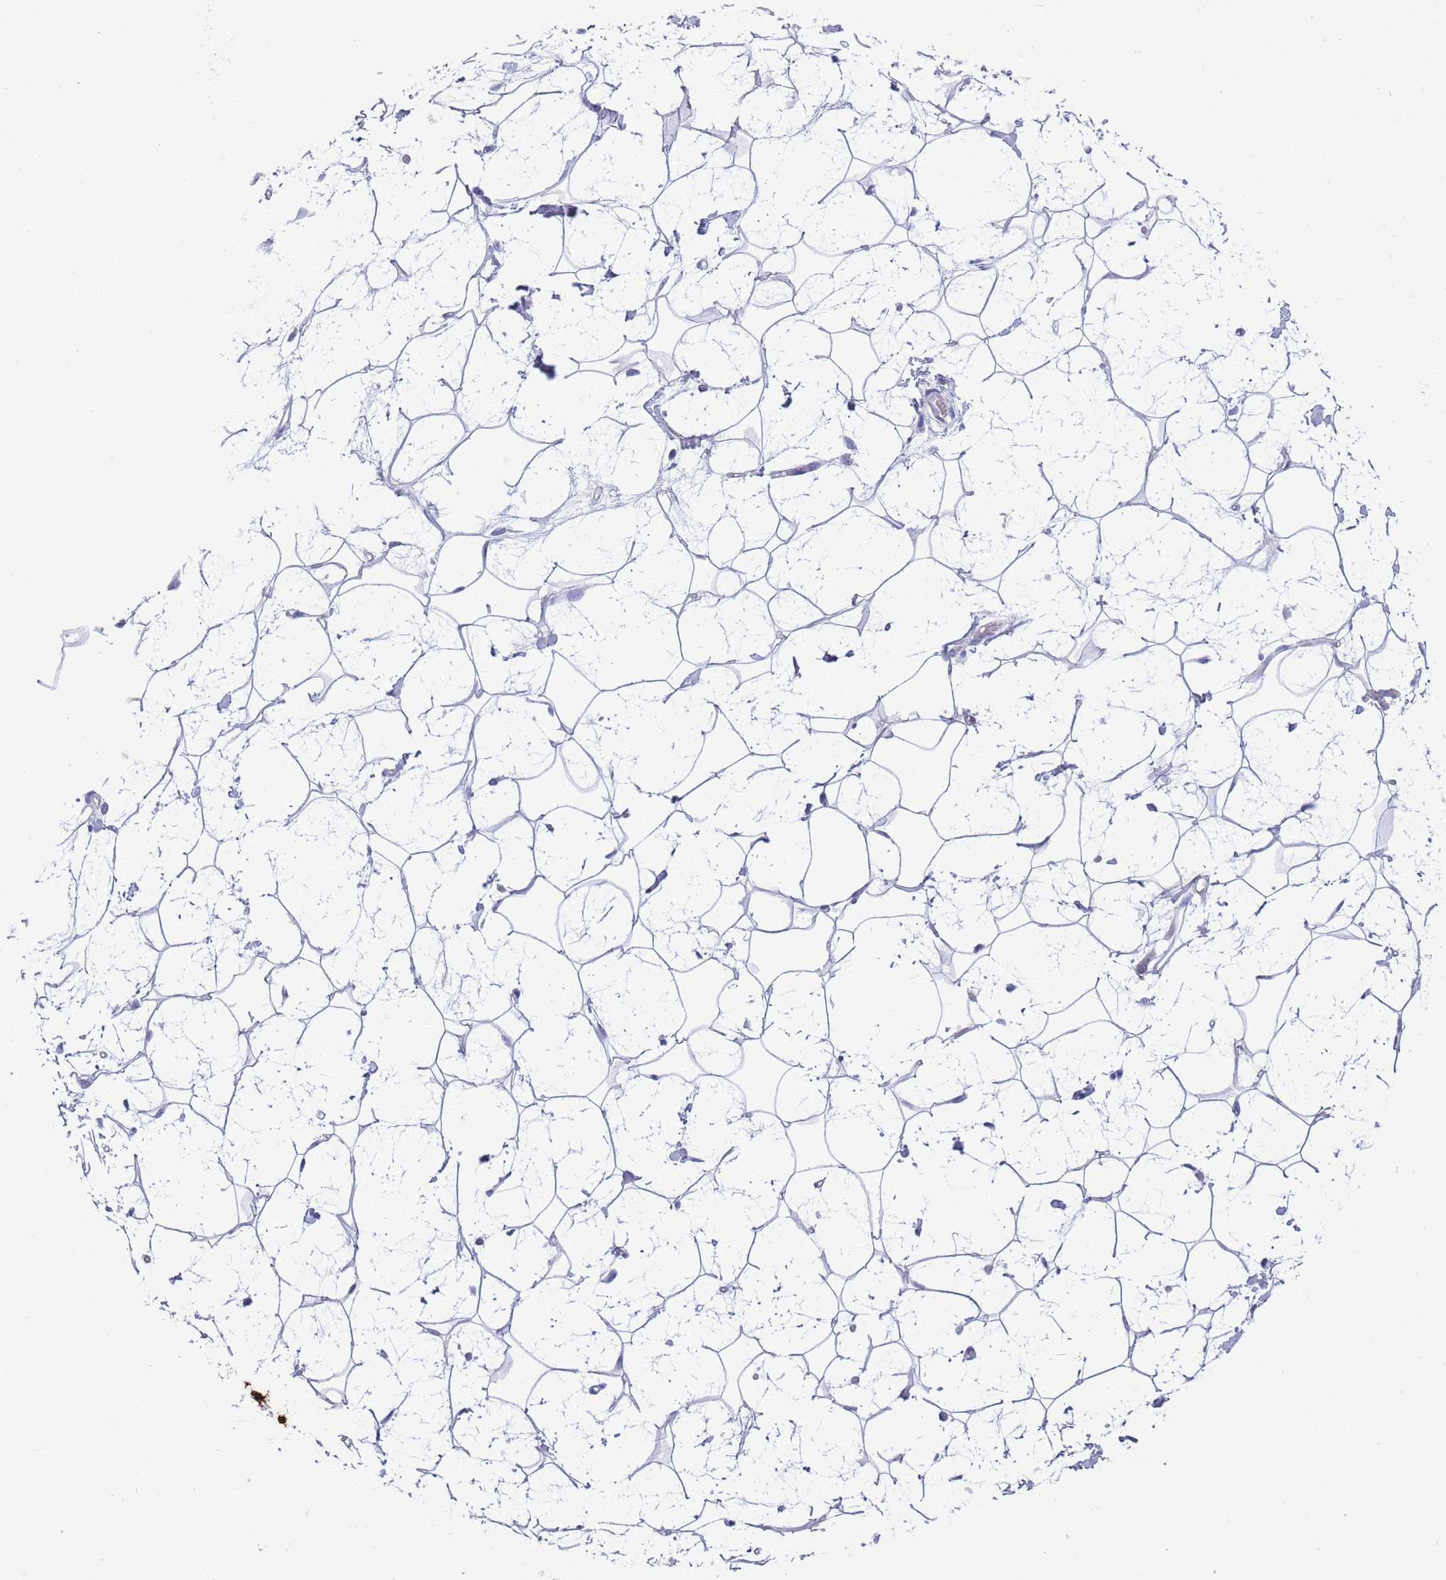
{"staining": {"intensity": "negative", "quantity": "none", "location": "none"}, "tissue": "adipose tissue", "cell_type": "Adipocytes", "image_type": "normal", "snomed": [{"axis": "morphology", "description": "Normal tissue, NOS"}, {"axis": "topography", "description": "Breast"}], "caption": "This is a micrograph of IHC staining of unremarkable adipose tissue, which shows no staining in adipocytes. (Brightfield microscopy of DAB immunohistochemistry (IHC) at high magnification).", "gene": "OR2Z1", "patient": {"sex": "female", "age": 26}}